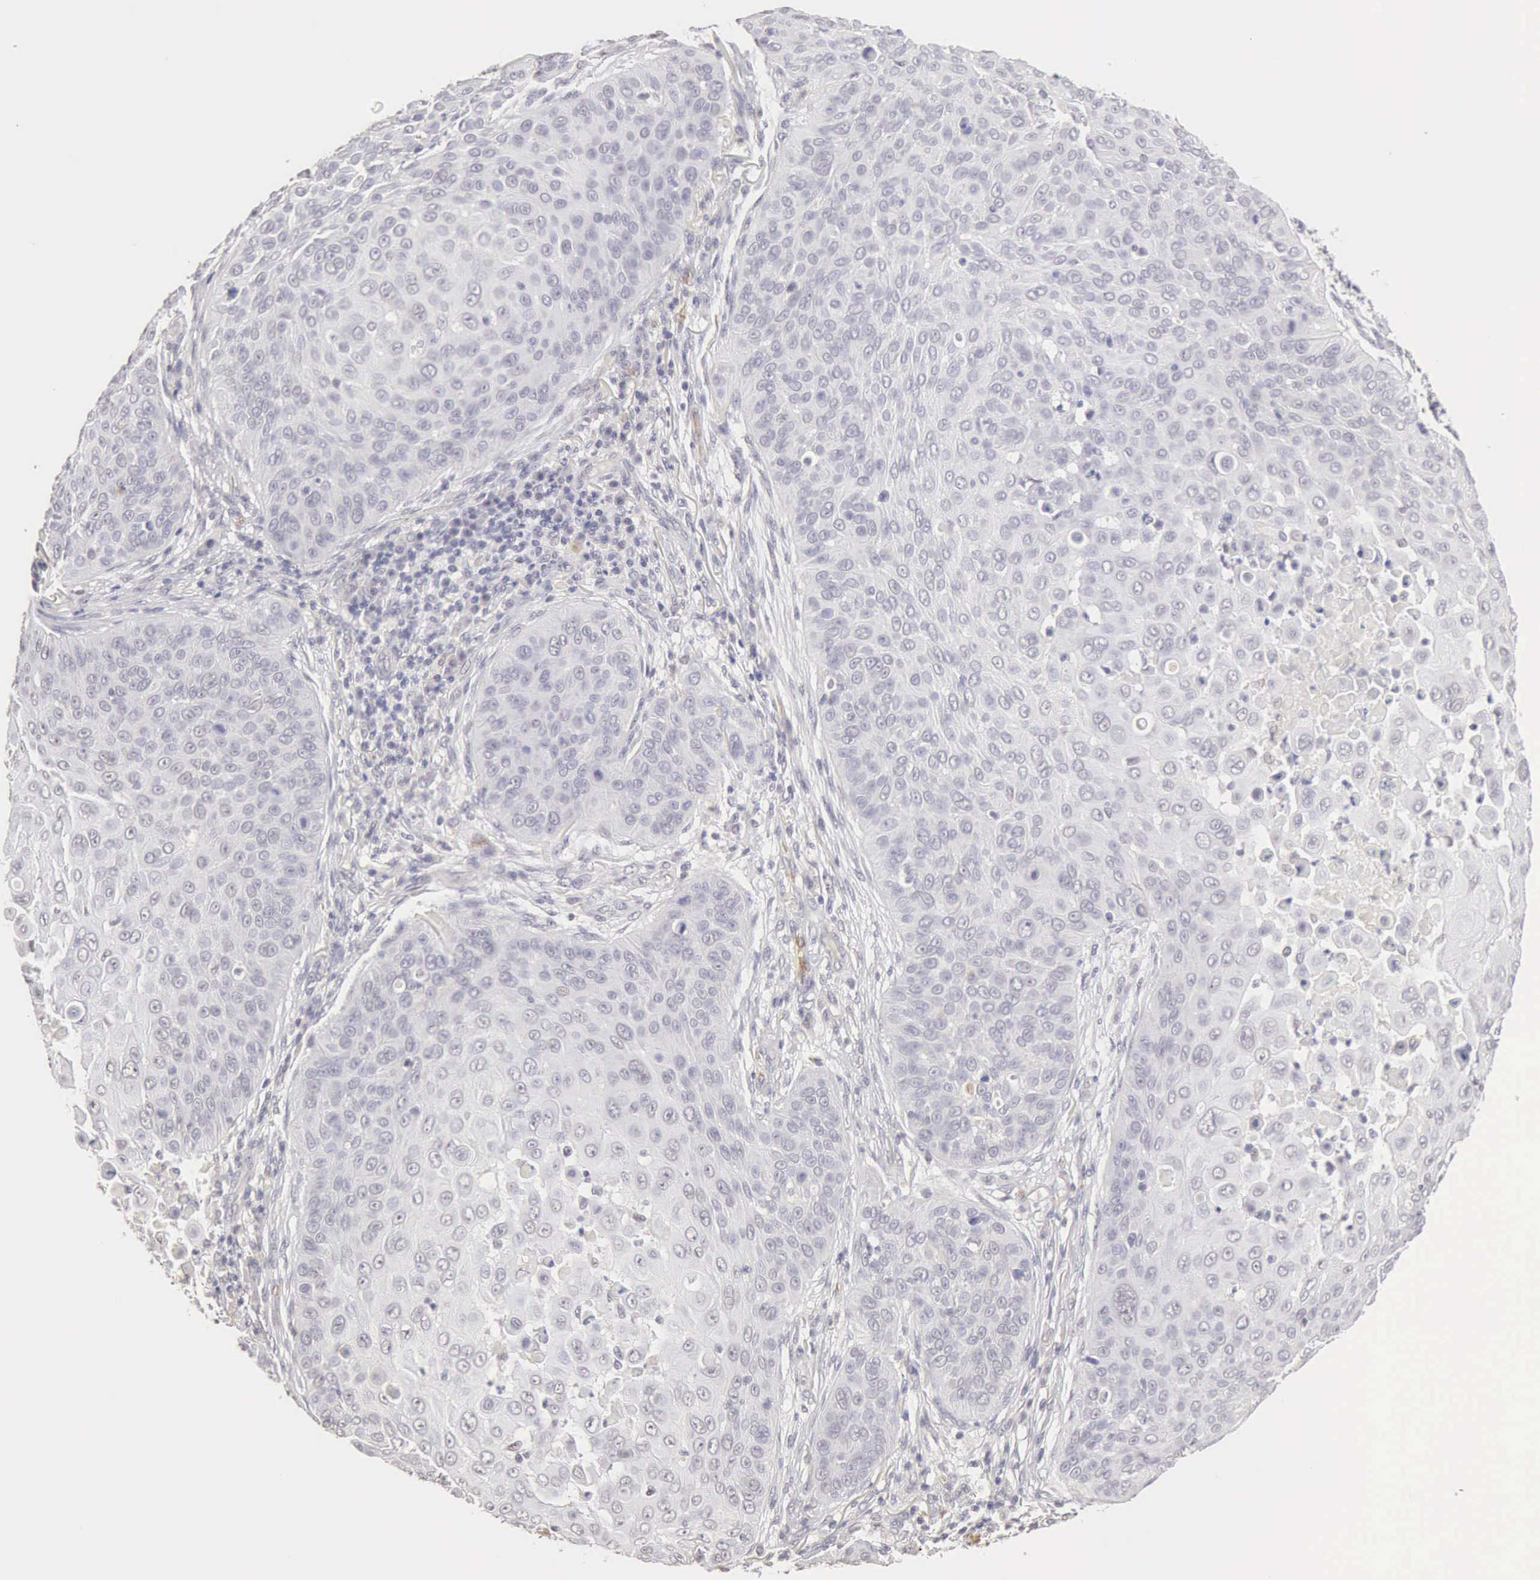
{"staining": {"intensity": "negative", "quantity": "none", "location": "none"}, "tissue": "skin cancer", "cell_type": "Tumor cells", "image_type": "cancer", "snomed": [{"axis": "morphology", "description": "Squamous cell carcinoma, NOS"}, {"axis": "topography", "description": "Skin"}], "caption": "This is a photomicrograph of IHC staining of skin squamous cell carcinoma, which shows no positivity in tumor cells.", "gene": "CFI", "patient": {"sex": "male", "age": 82}}